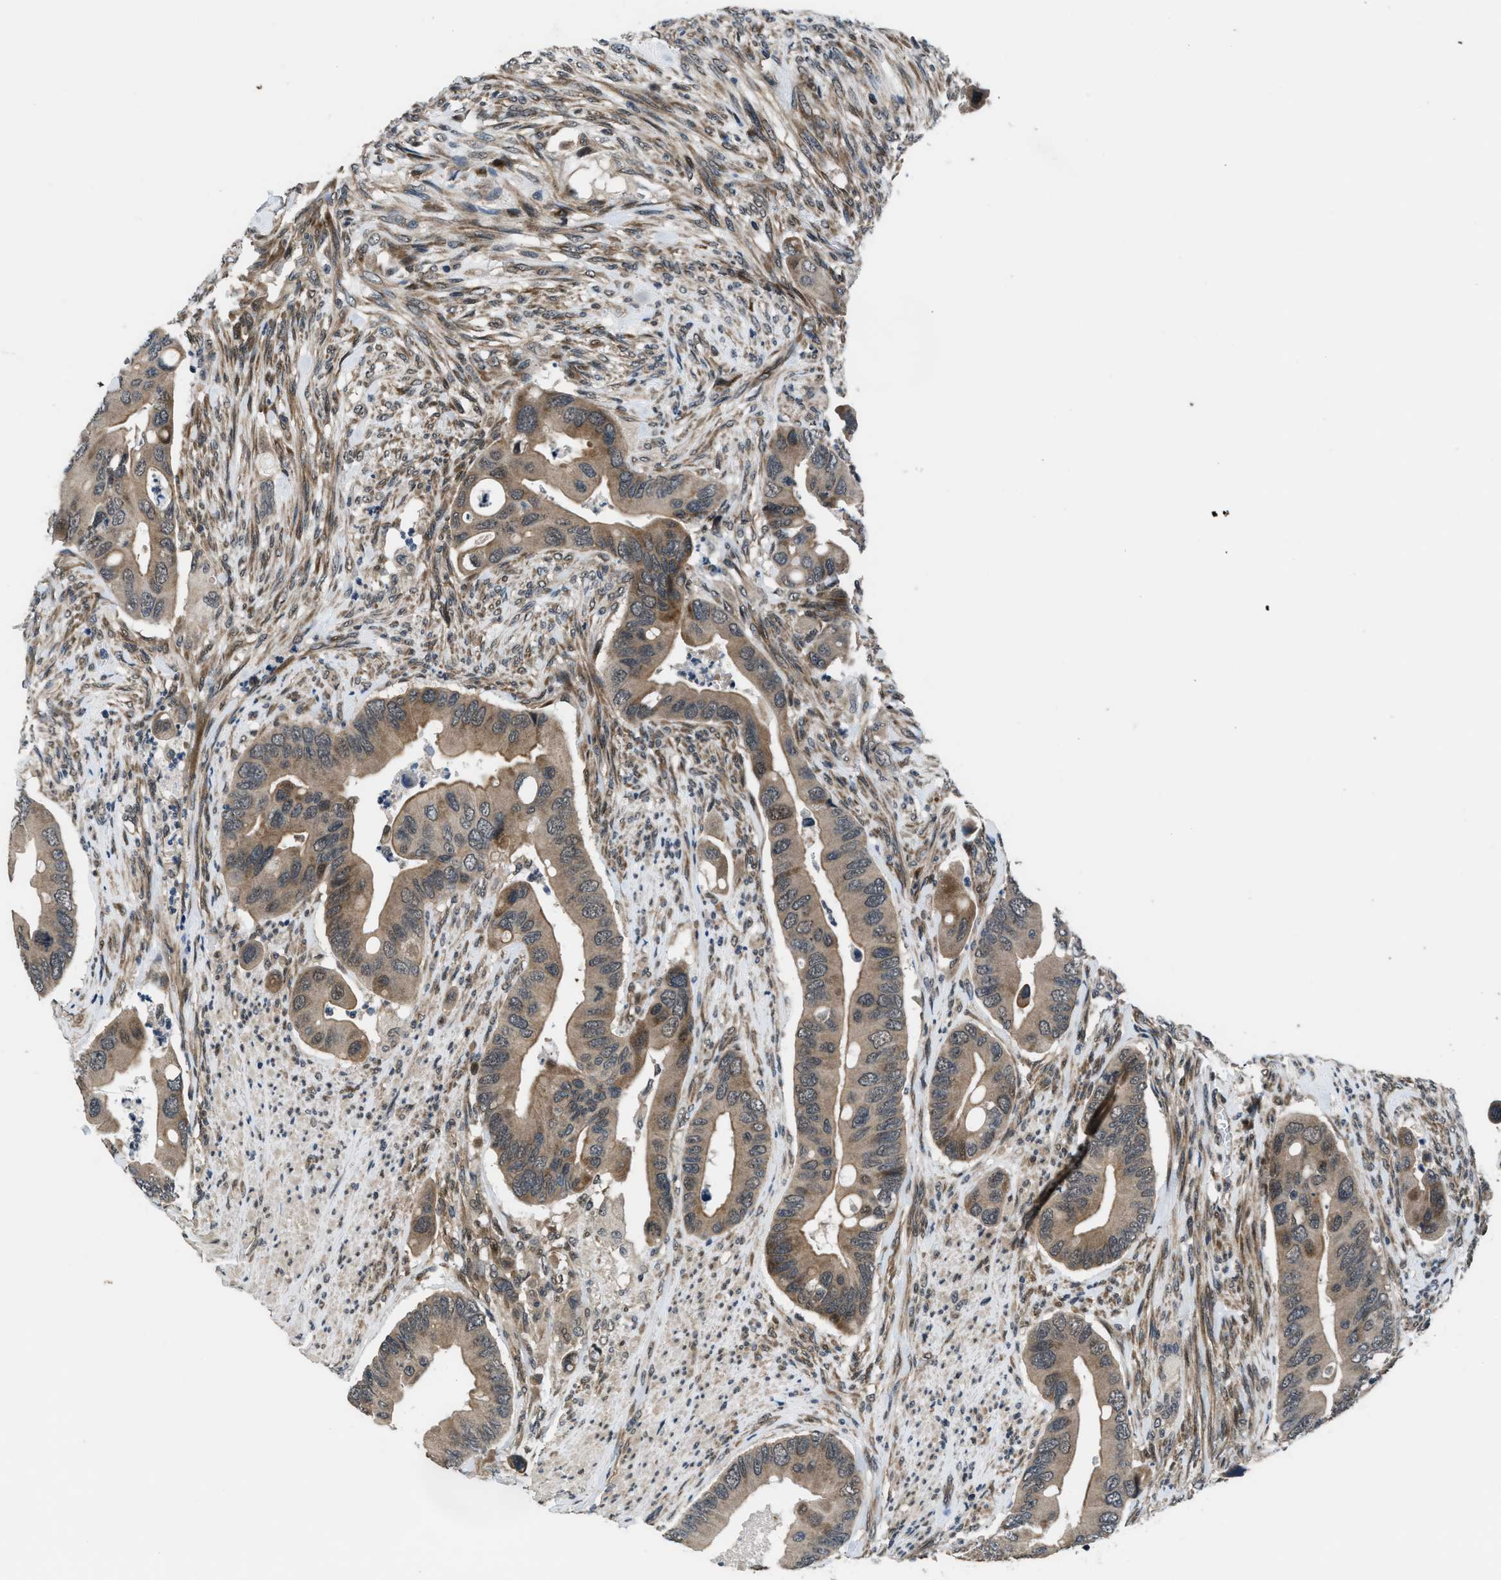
{"staining": {"intensity": "moderate", "quantity": ">75%", "location": "cytoplasmic/membranous"}, "tissue": "colorectal cancer", "cell_type": "Tumor cells", "image_type": "cancer", "snomed": [{"axis": "morphology", "description": "Adenocarcinoma, NOS"}, {"axis": "topography", "description": "Rectum"}], "caption": "A histopathology image of adenocarcinoma (colorectal) stained for a protein shows moderate cytoplasmic/membranous brown staining in tumor cells. (brown staining indicates protein expression, while blue staining denotes nuclei).", "gene": "SETD5", "patient": {"sex": "female", "age": 57}}